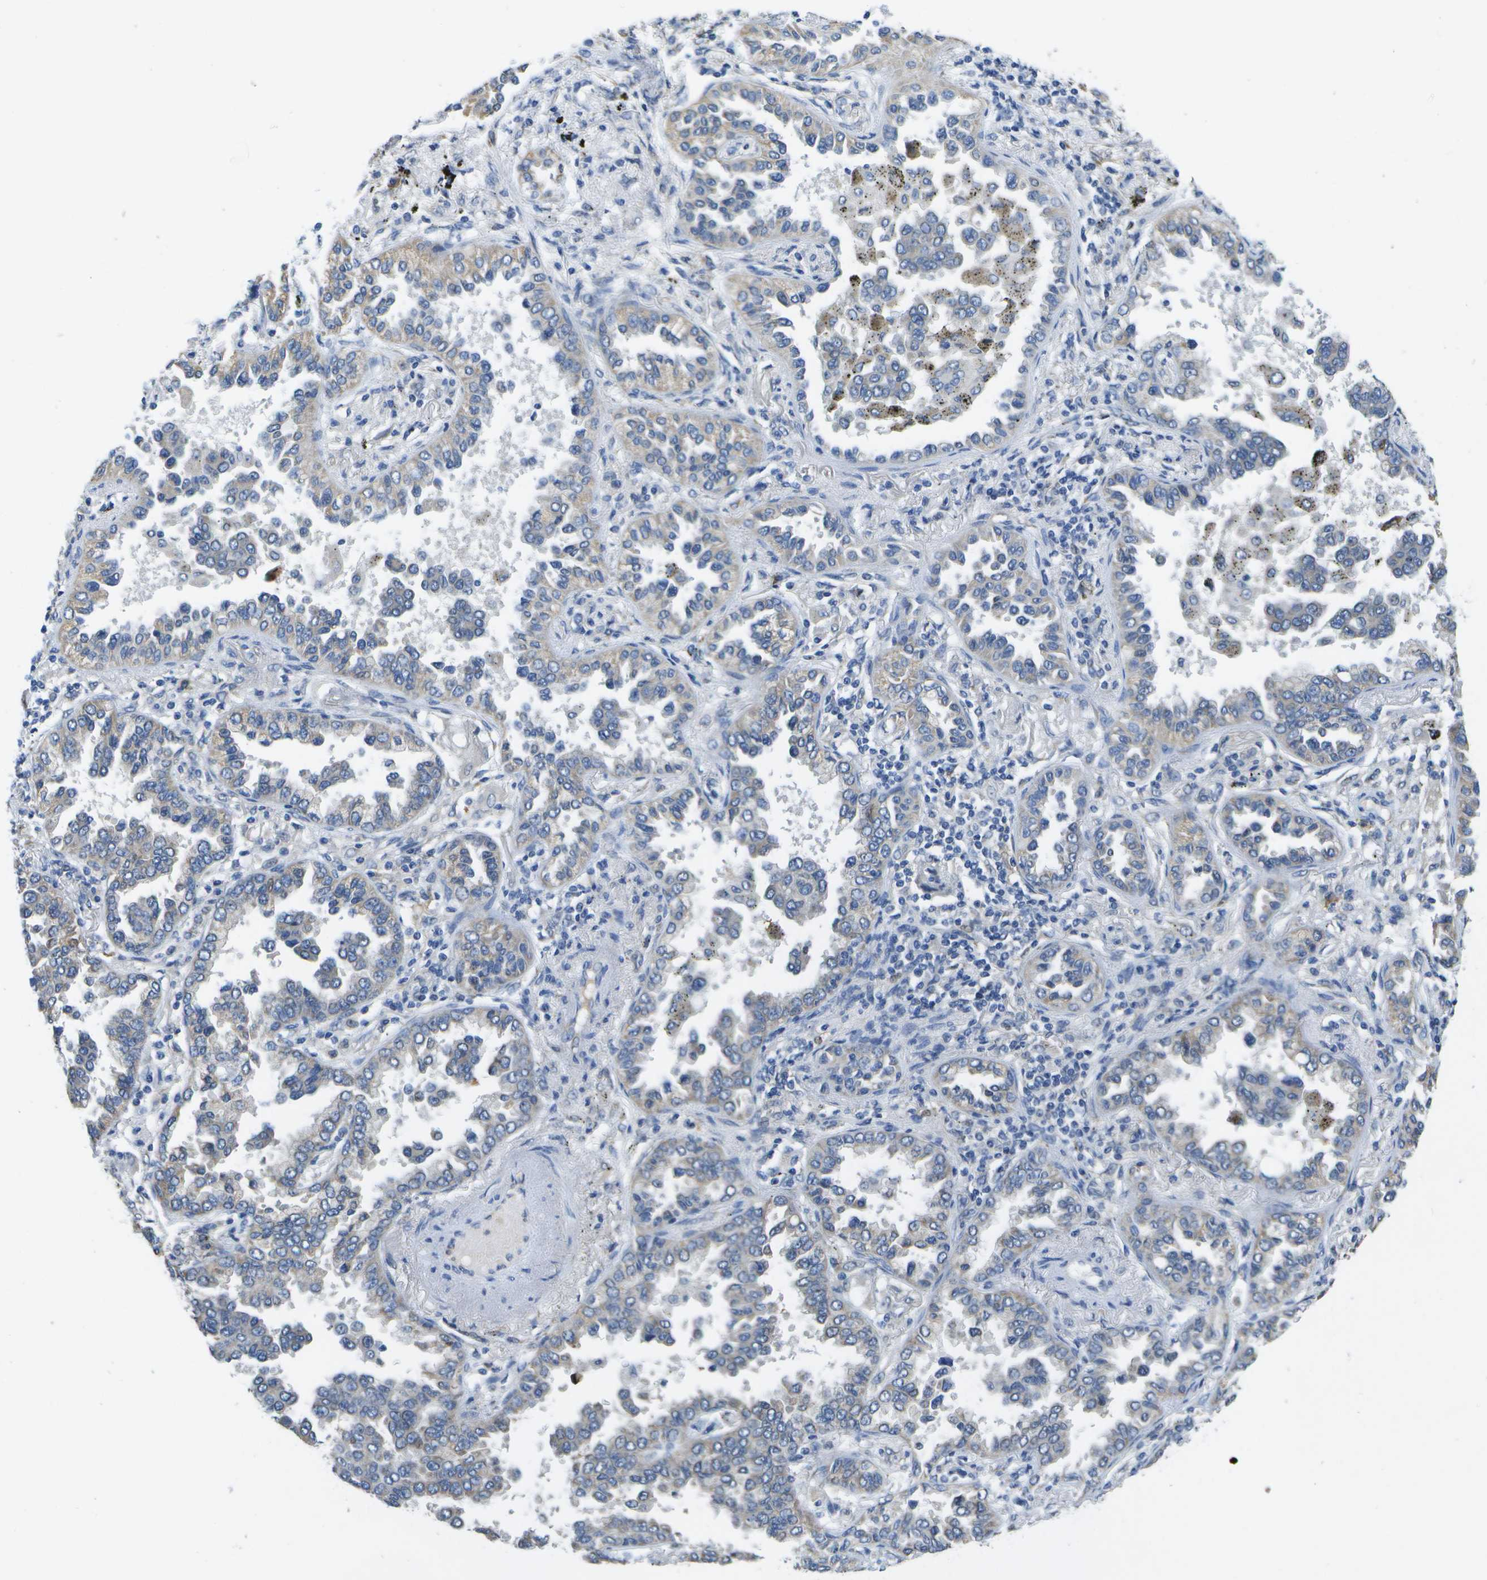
{"staining": {"intensity": "negative", "quantity": "none", "location": "none"}, "tissue": "lung cancer", "cell_type": "Tumor cells", "image_type": "cancer", "snomed": [{"axis": "morphology", "description": "Normal tissue, NOS"}, {"axis": "morphology", "description": "Adenocarcinoma, NOS"}, {"axis": "topography", "description": "Lung"}], "caption": "Immunohistochemistry of lung adenocarcinoma exhibits no staining in tumor cells.", "gene": "DSE", "patient": {"sex": "male", "age": 59}}